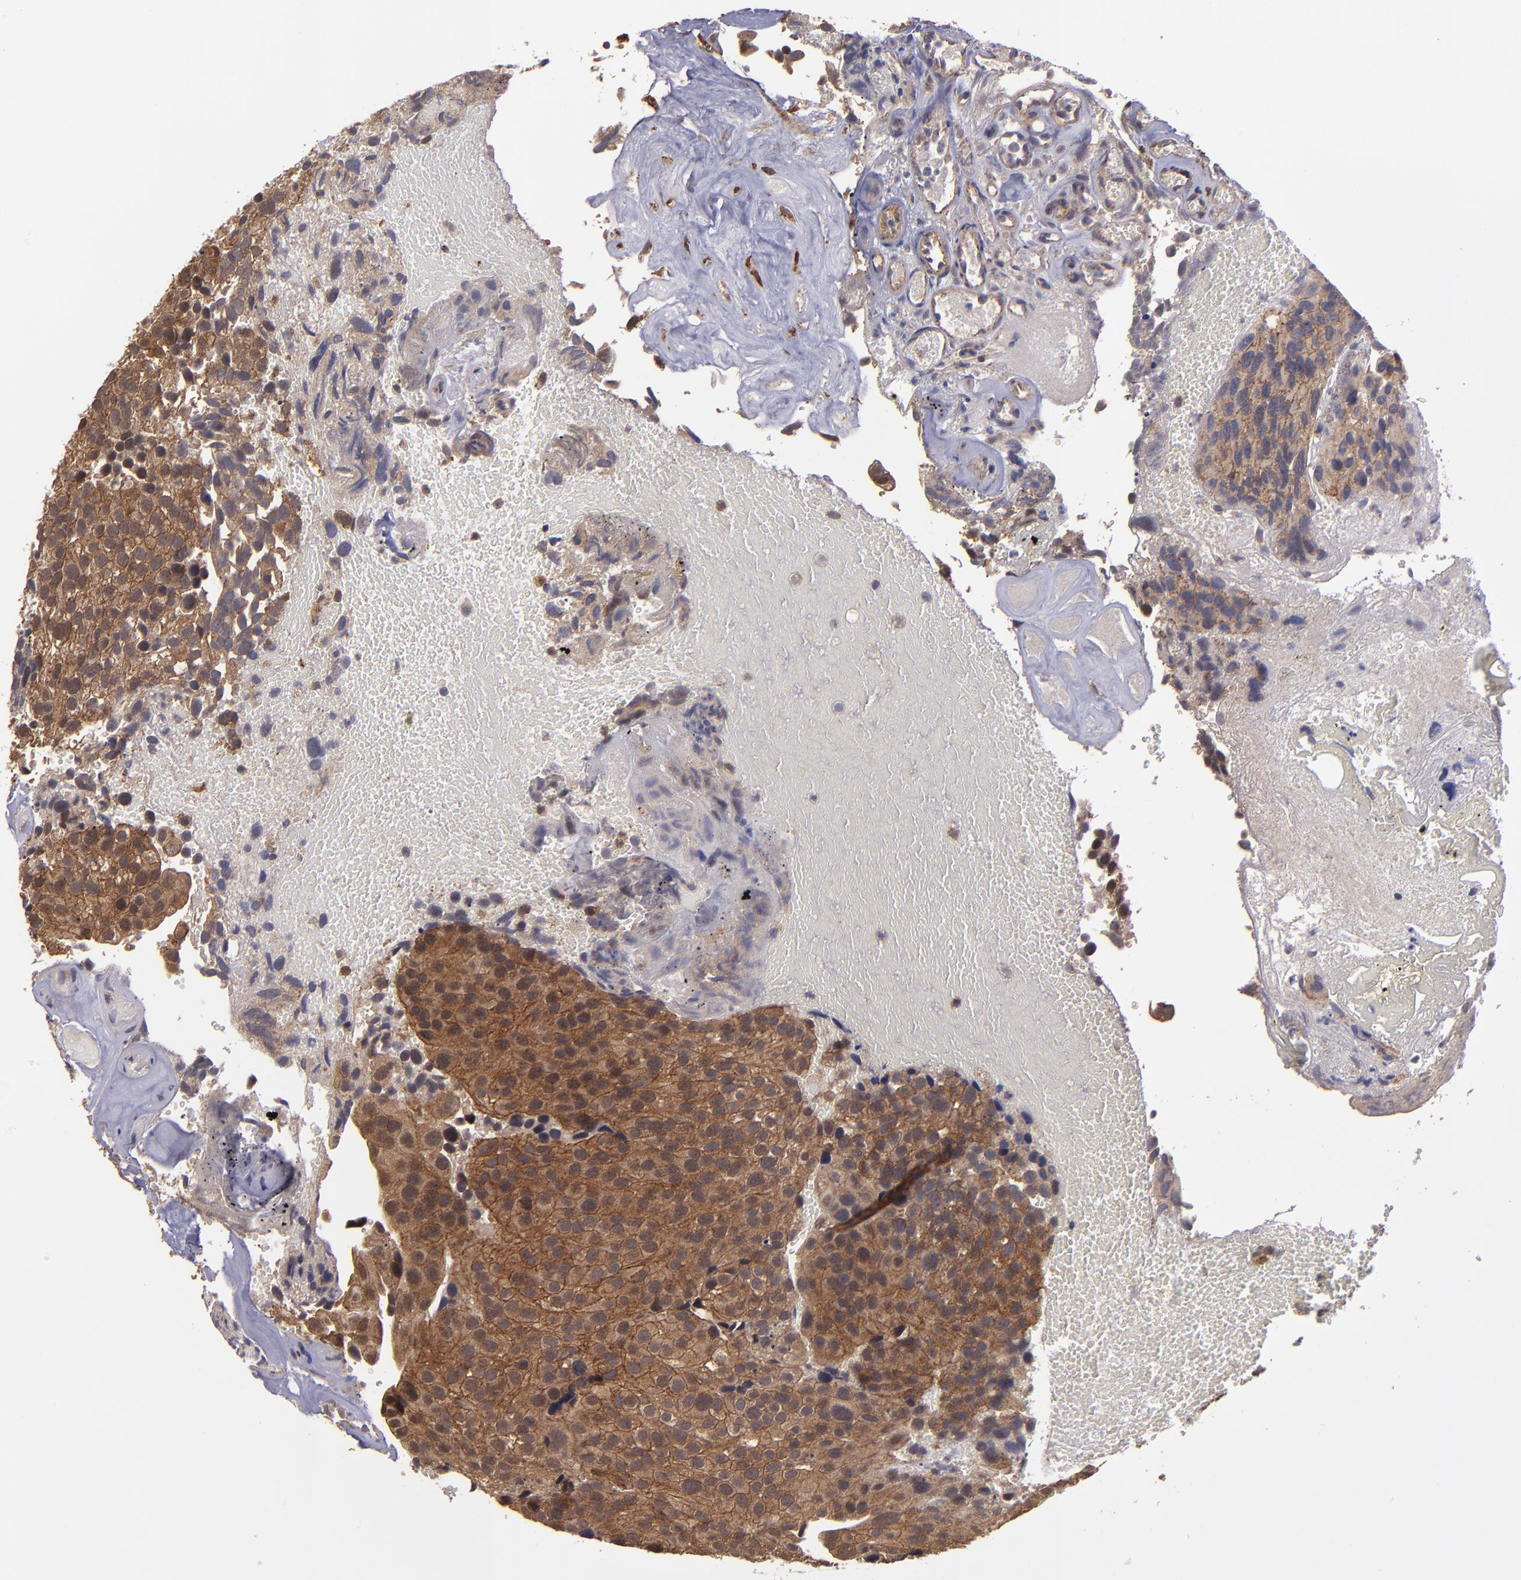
{"staining": {"intensity": "moderate", "quantity": ">75%", "location": "cytoplasmic/membranous"}, "tissue": "urothelial cancer", "cell_type": "Tumor cells", "image_type": "cancer", "snomed": [{"axis": "morphology", "description": "Urothelial carcinoma, High grade"}, {"axis": "topography", "description": "Urinary bladder"}], "caption": "Urothelial cancer stained with a brown dye demonstrates moderate cytoplasmic/membranous positive expression in approximately >75% of tumor cells.", "gene": "SIPA1L1", "patient": {"sex": "male", "age": 72}}